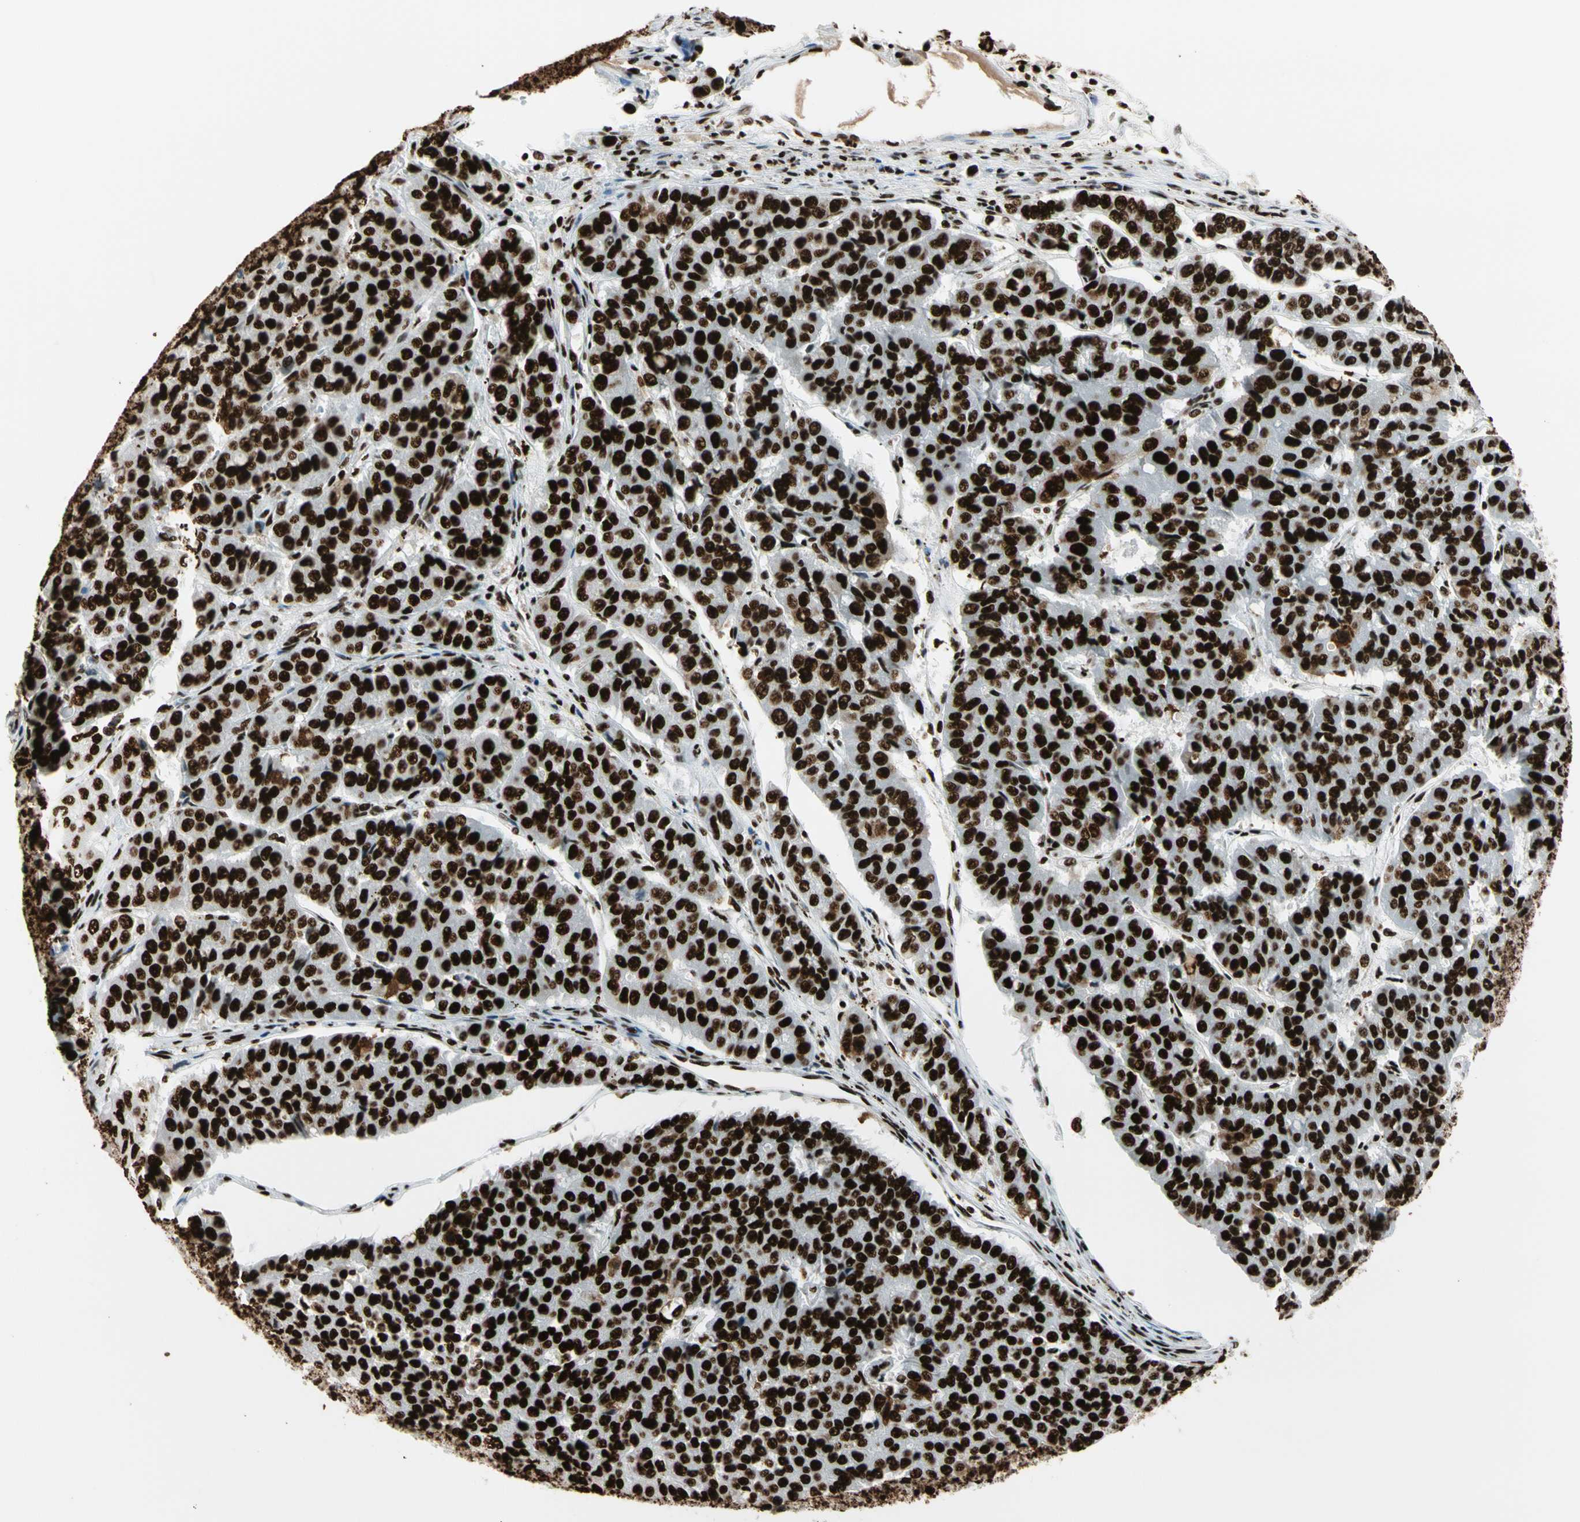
{"staining": {"intensity": "strong", "quantity": ">75%", "location": "nuclear"}, "tissue": "pancreatic cancer", "cell_type": "Tumor cells", "image_type": "cancer", "snomed": [{"axis": "morphology", "description": "Adenocarcinoma, NOS"}, {"axis": "topography", "description": "Pancreas"}], "caption": "A brown stain highlights strong nuclear staining of a protein in human adenocarcinoma (pancreatic) tumor cells. The staining is performed using DAB brown chromogen to label protein expression. The nuclei are counter-stained blue using hematoxylin.", "gene": "CCAR1", "patient": {"sex": "male", "age": 50}}